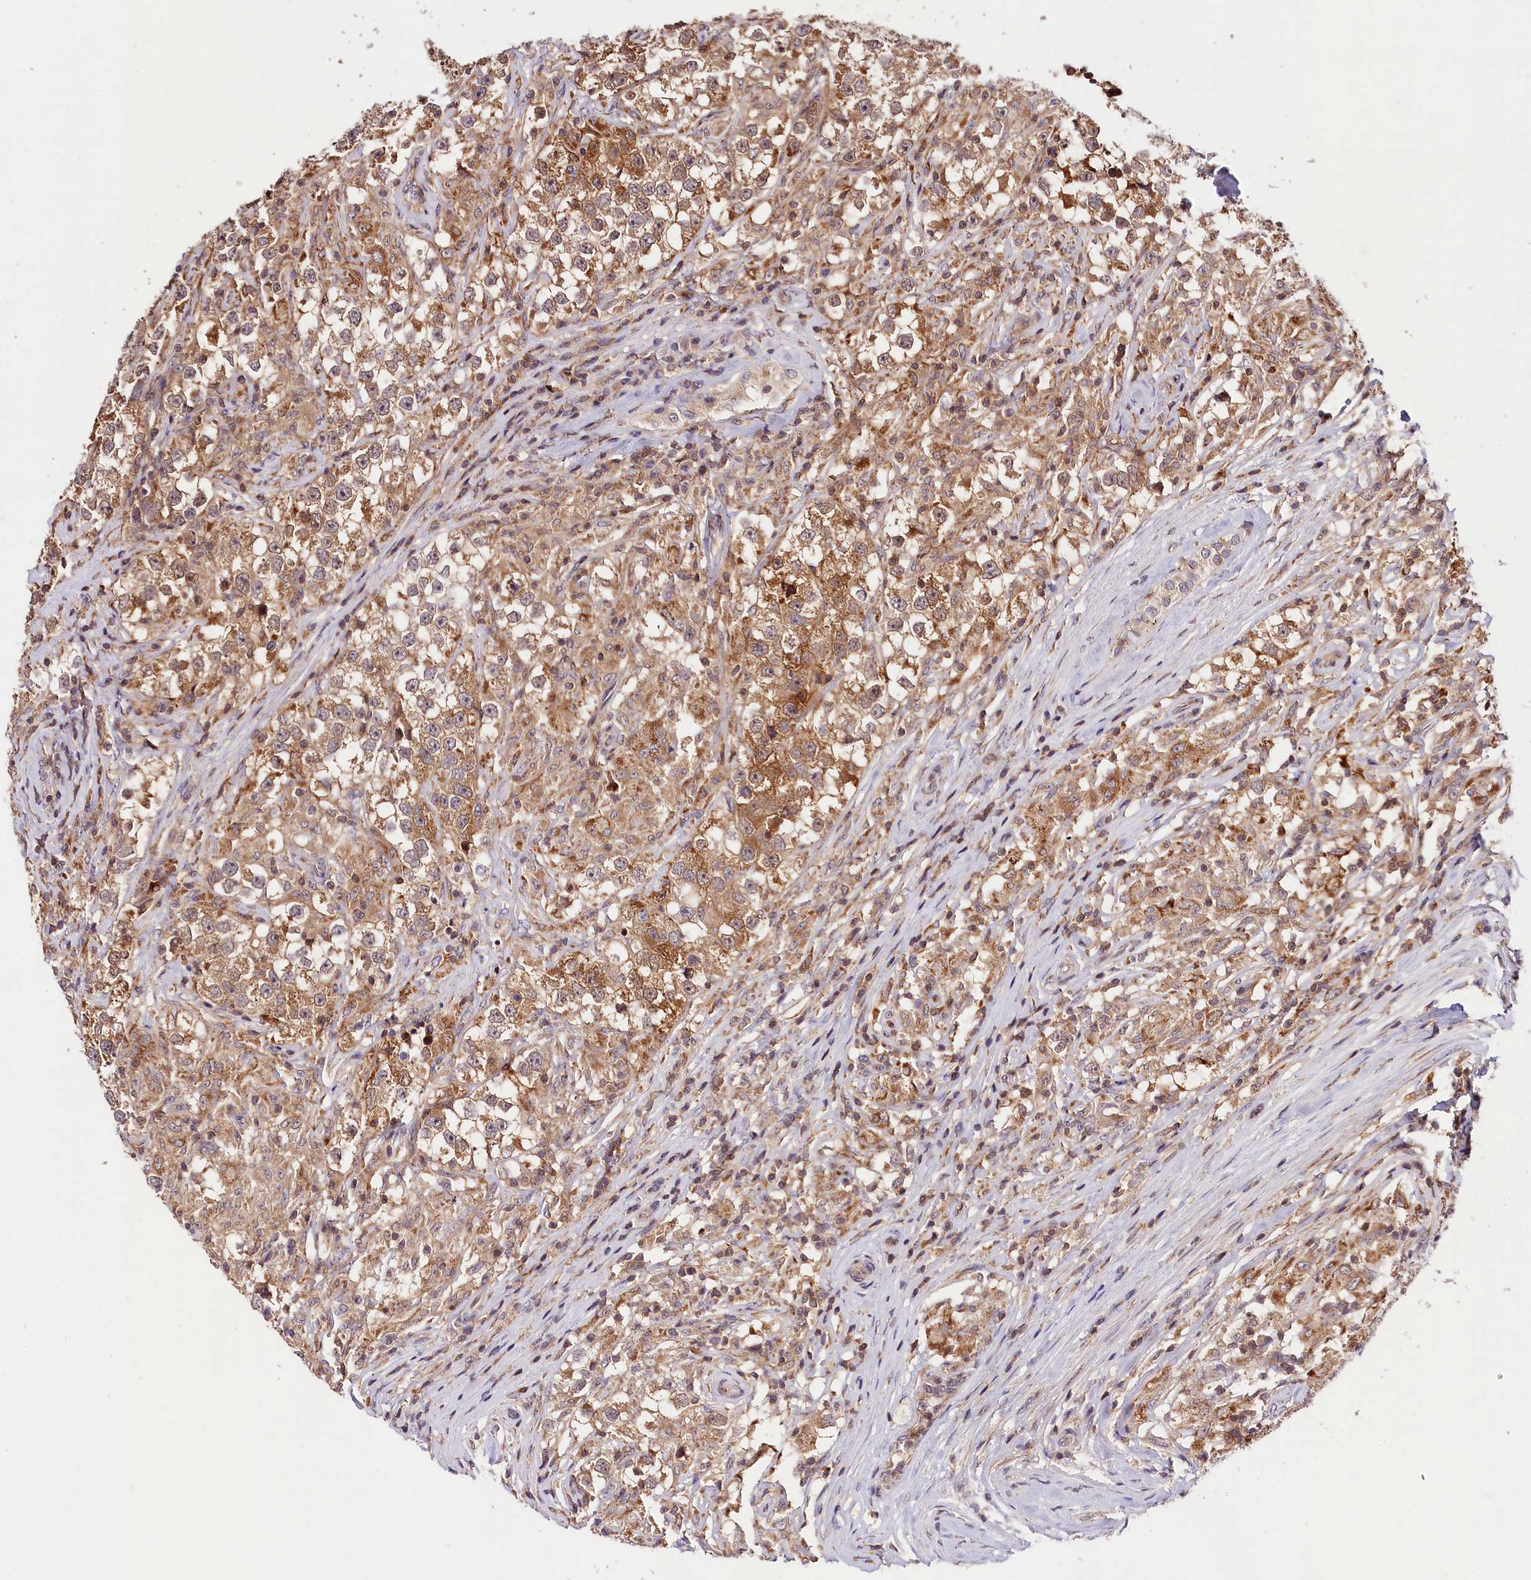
{"staining": {"intensity": "moderate", "quantity": ">75%", "location": "cytoplasmic/membranous"}, "tissue": "testis cancer", "cell_type": "Tumor cells", "image_type": "cancer", "snomed": [{"axis": "morphology", "description": "Seminoma, NOS"}, {"axis": "topography", "description": "Testis"}], "caption": "Moderate cytoplasmic/membranous protein staining is seen in about >75% of tumor cells in testis cancer.", "gene": "CHORDC1", "patient": {"sex": "male", "age": 46}}